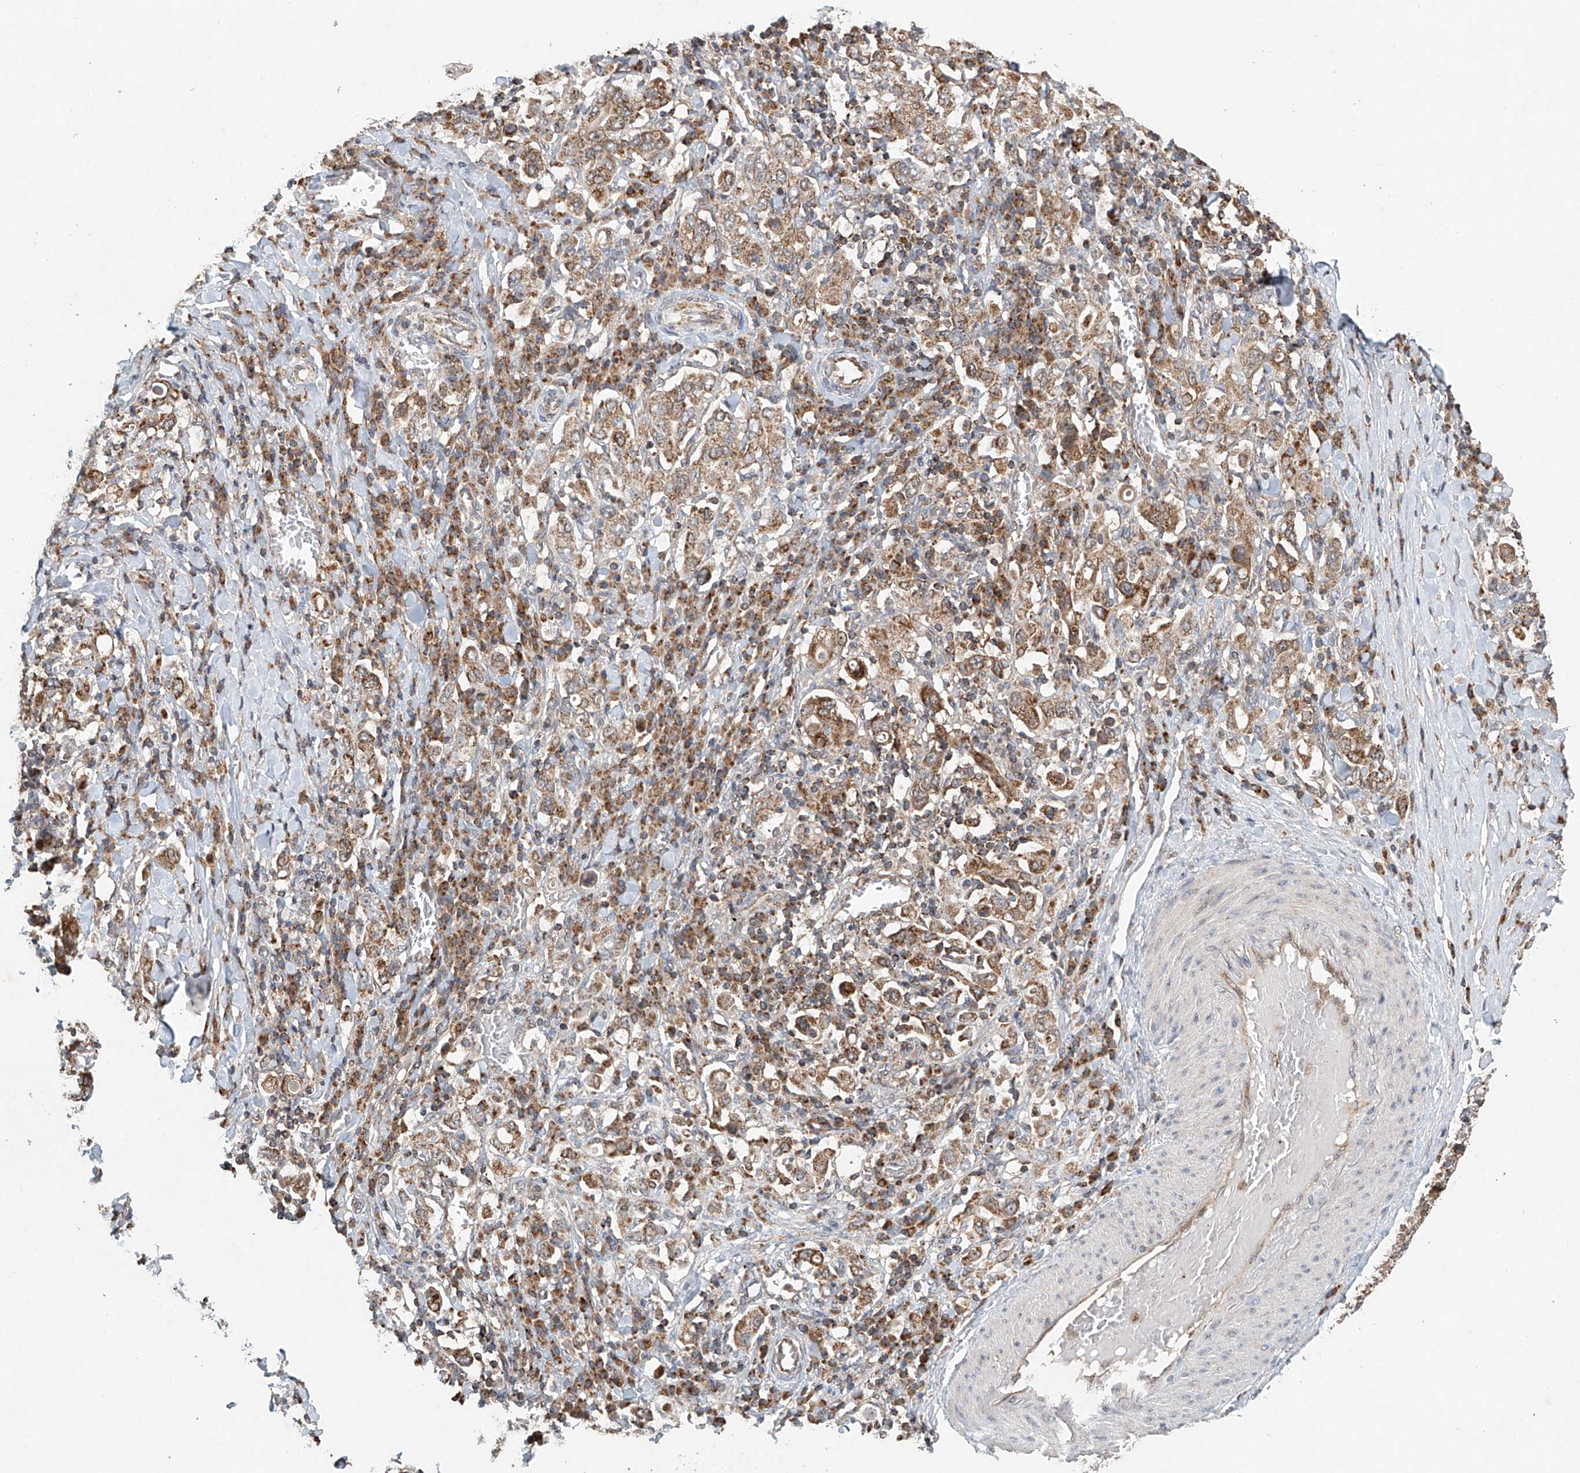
{"staining": {"intensity": "moderate", "quantity": ">75%", "location": "cytoplasmic/membranous"}, "tissue": "stomach cancer", "cell_type": "Tumor cells", "image_type": "cancer", "snomed": [{"axis": "morphology", "description": "Adenocarcinoma, NOS"}, {"axis": "topography", "description": "Stomach, upper"}], "caption": "Brown immunohistochemical staining in human adenocarcinoma (stomach) reveals moderate cytoplasmic/membranous positivity in approximately >75% of tumor cells.", "gene": "DCAF11", "patient": {"sex": "male", "age": 62}}